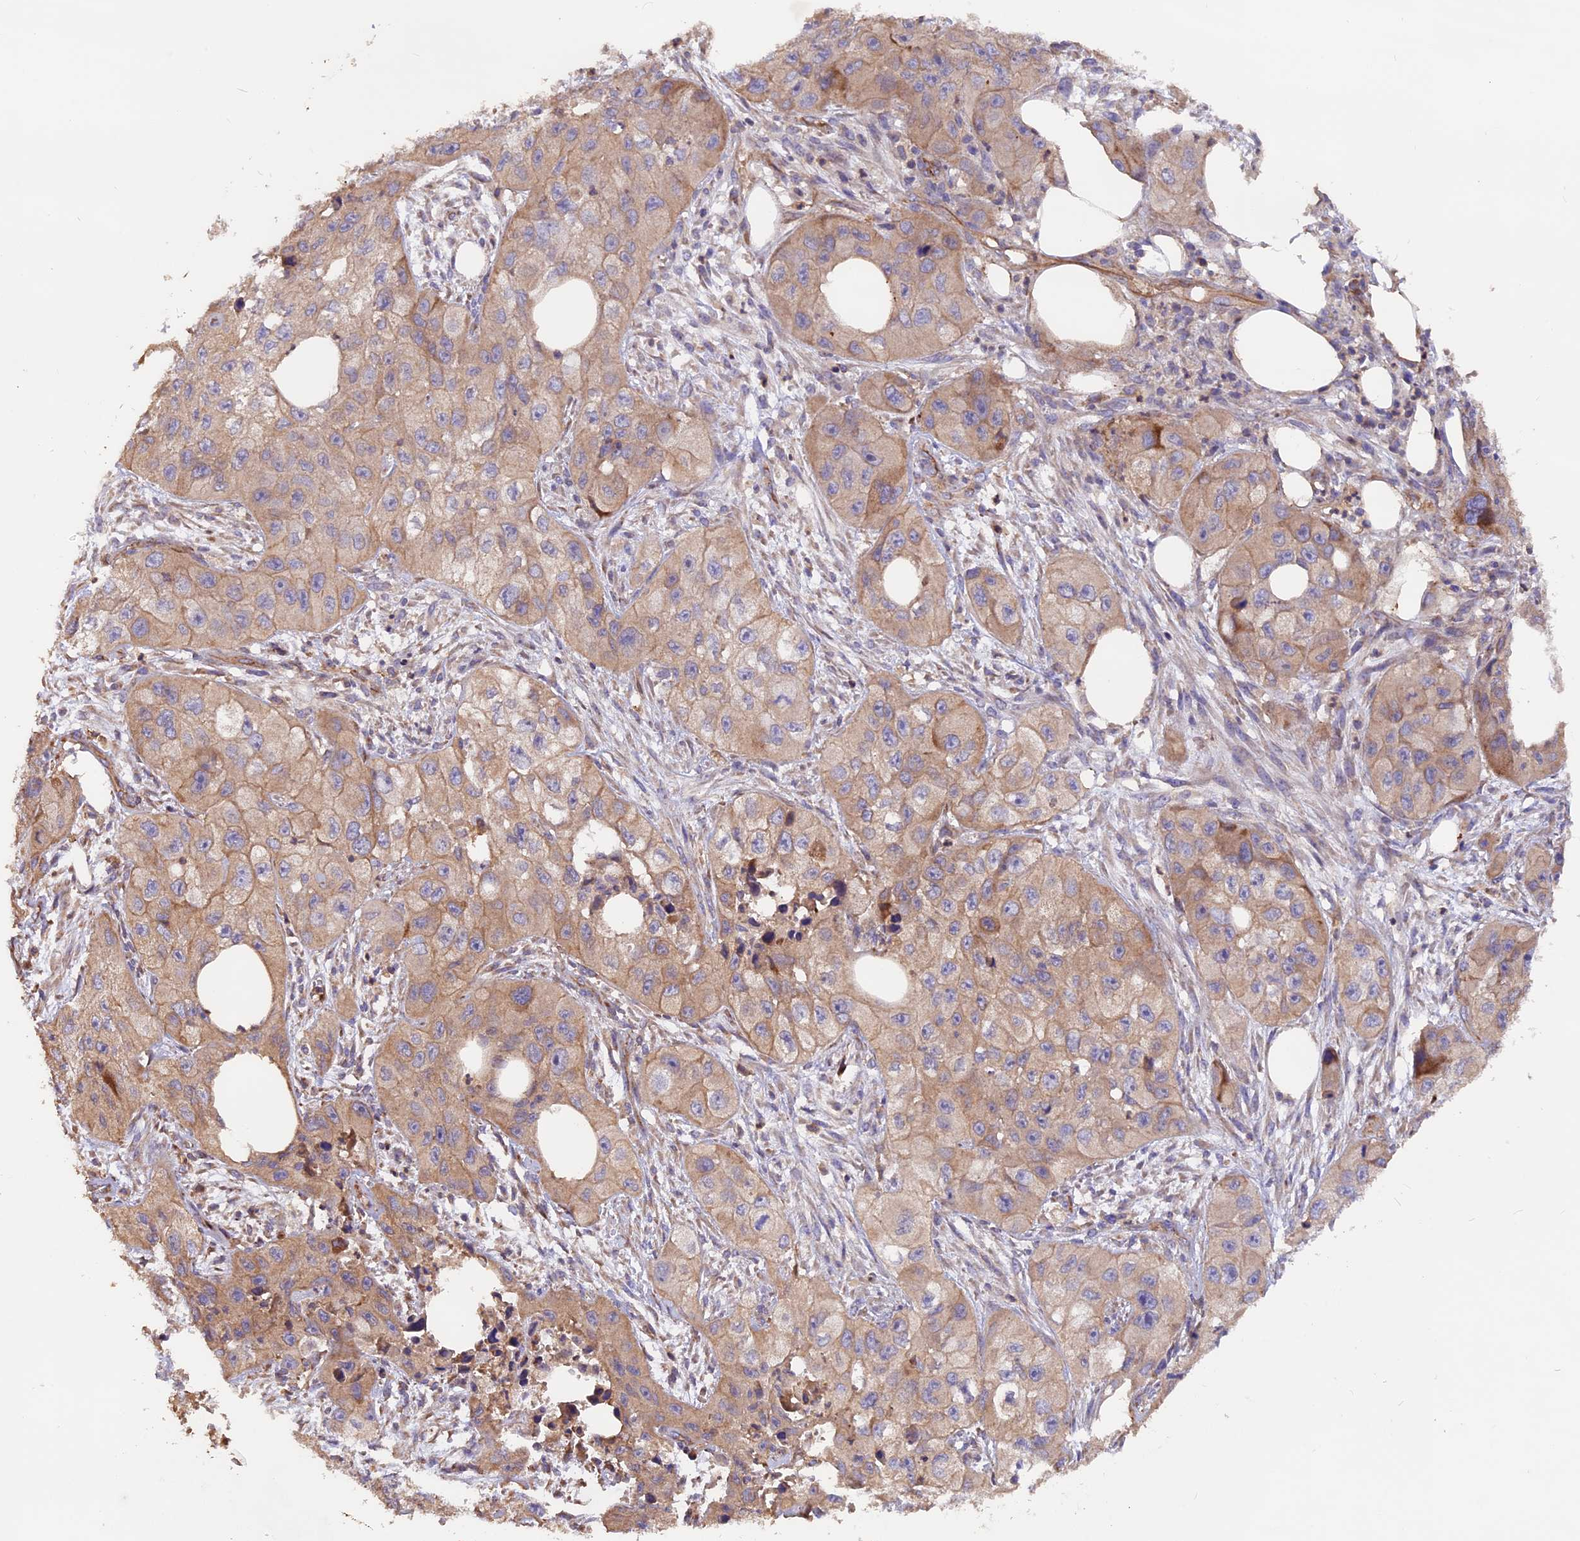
{"staining": {"intensity": "weak", "quantity": ">75%", "location": "cytoplasmic/membranous"}, "tissue": "skin cancer", "cell_type": "Tumor cells", "image_type": "cancer", "snomed": [{"axis": "morphology", "description": "Squamous cell carcinoma, NOS"}, {"axis": "topography", "description": "Skin"}, {"axis": "topography", "description": "Subcutis"}], "caption": "A photomicrograph of human skin cancer stained for a protein reveals weak cytoplasmic/membranous brown staining in tumor cells.", "gene": "ERMARD", "patient": {"sex": "male", "age": 73}}